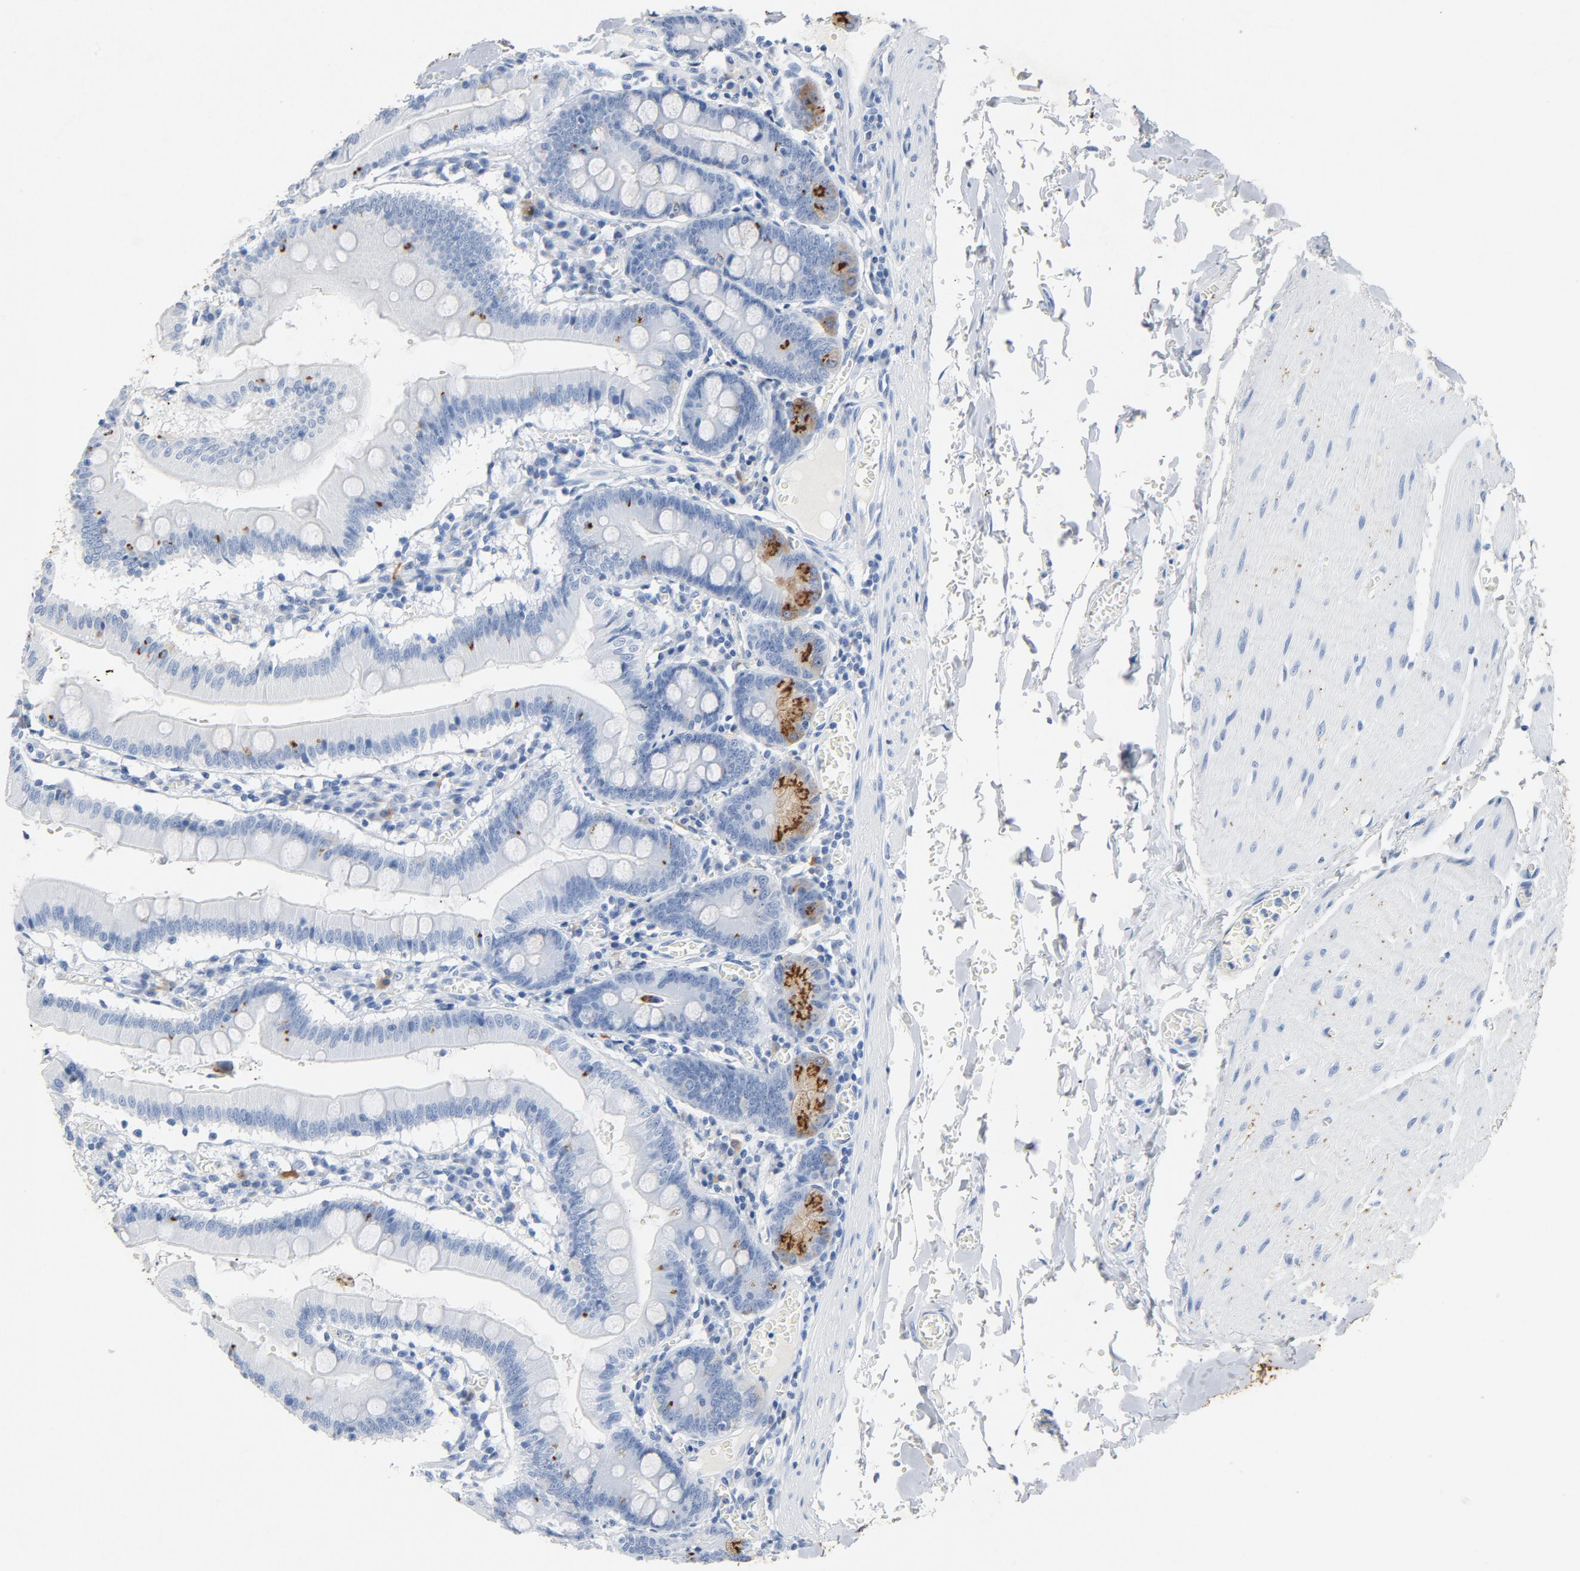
{"staining": {"intensity": "strong", "quantity": "<25%", "location": "cytoplasmic/membranous"}, "tissue": "small intestine", "cell_type": "Glandular cells", "image_type": "normal", "snomed": [{"axis": "morphology", "description": "Normal tissue, NOS"}, {"axis": "topography", "description": "Small intestine"}], "caption": "IHC of normal small intestine demonstrates medium levels of strong cytoplasmic/membranous expression in approximately <25% of glandular cells.", "gene": "PTPRB", "patient": {"sex": "male", "age": 71}}